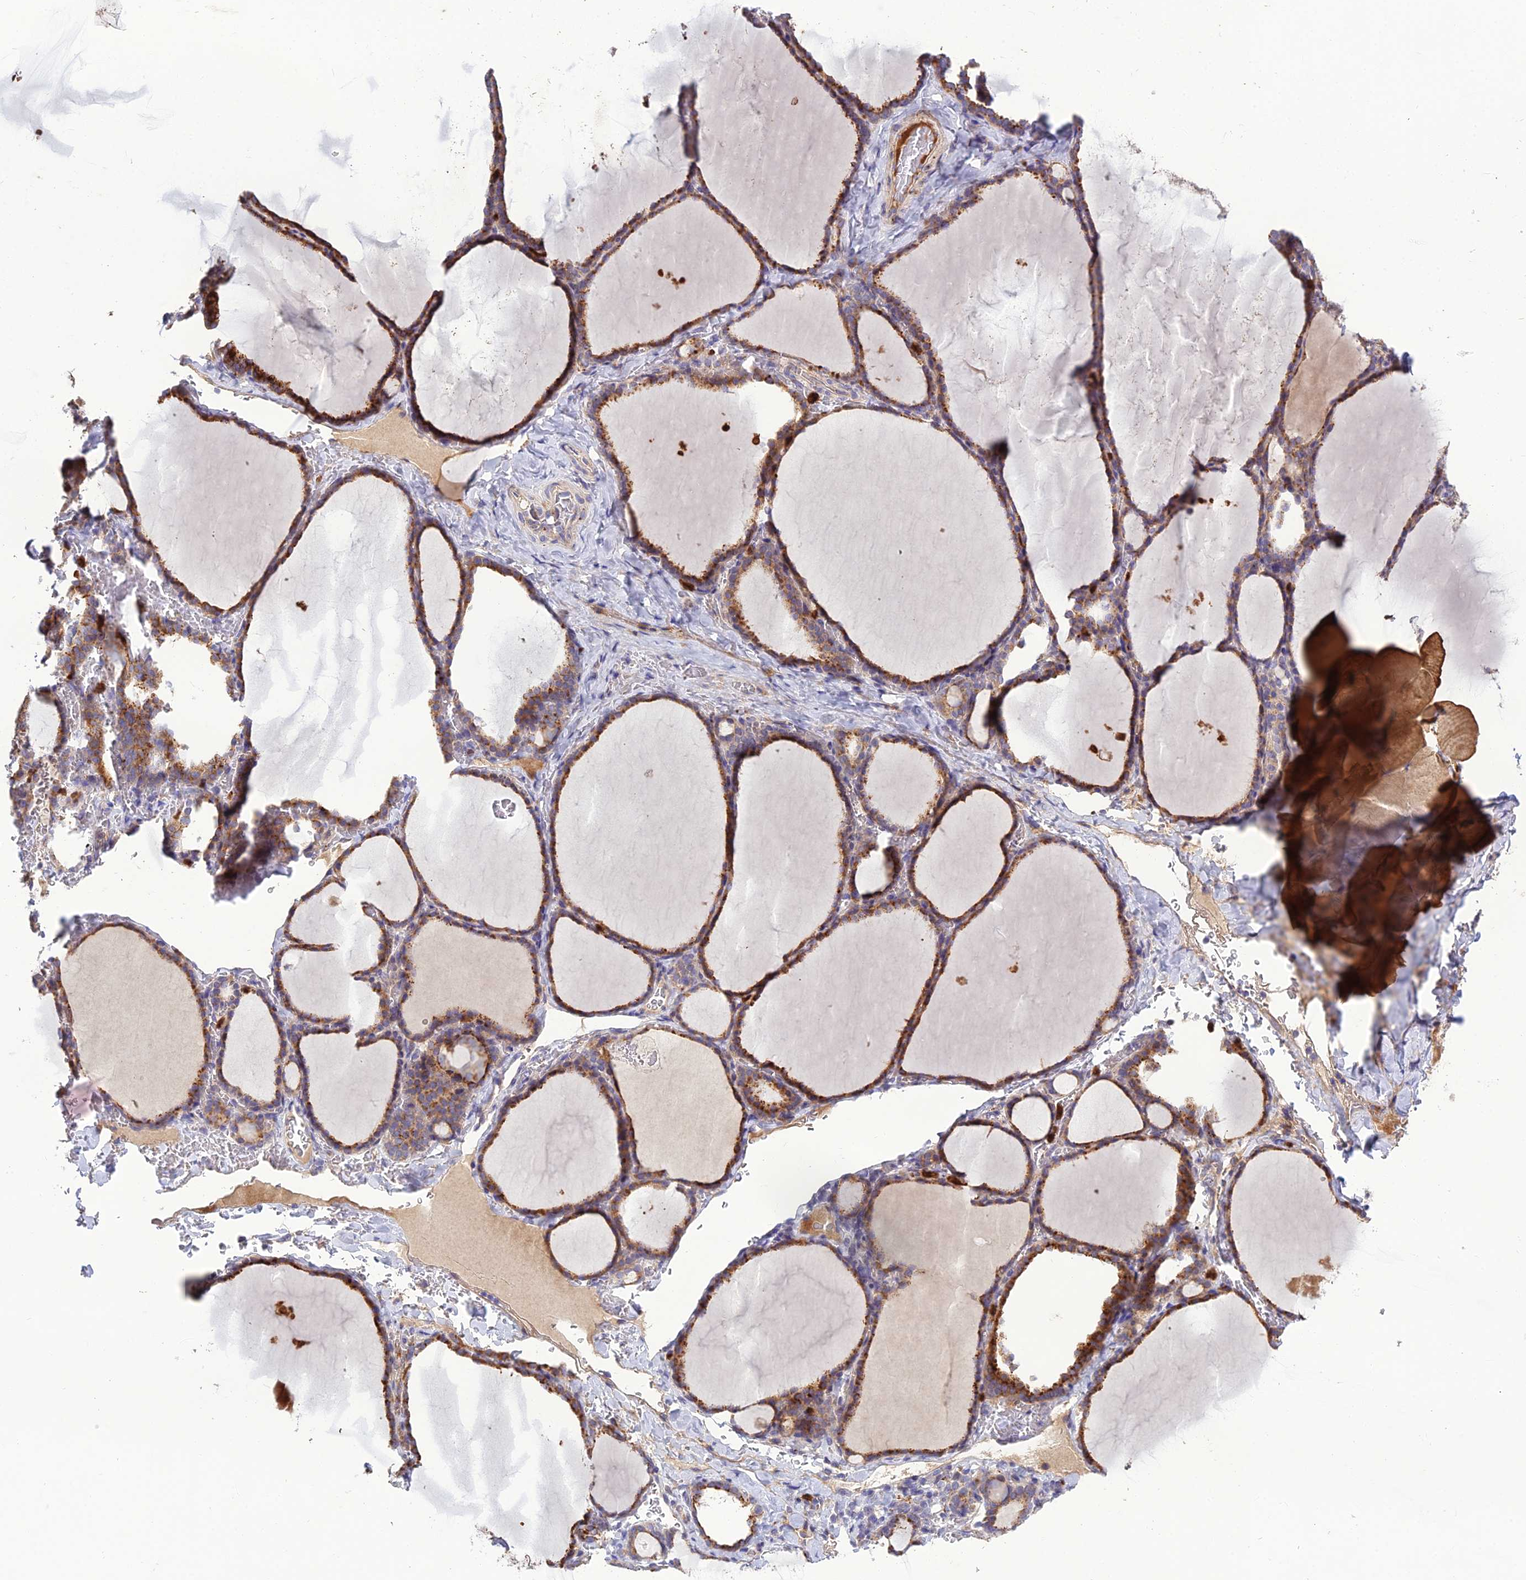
{"staining": {"intensity": "moderate", "quantity": ">75%", "location": "cytoplasmic/membranous"}, "tissue": "thyroid gland", "cell_type": "Glandular cells", "image_type": "normal", "snomed": [{"axis": "morphology", "description": "Normal tissue, NOS"}, {"axis": "topography", "description": "Thyroid gland"}], "caption": "Moderate cytoplasmic/membranous protein positivity is seen in approximately >75% of glandular cells in thyroid gland. (IHC, brightfield microscopy, high magnification).", "gene": "EID2", "patient": {"sex": "female", "age": 39}}